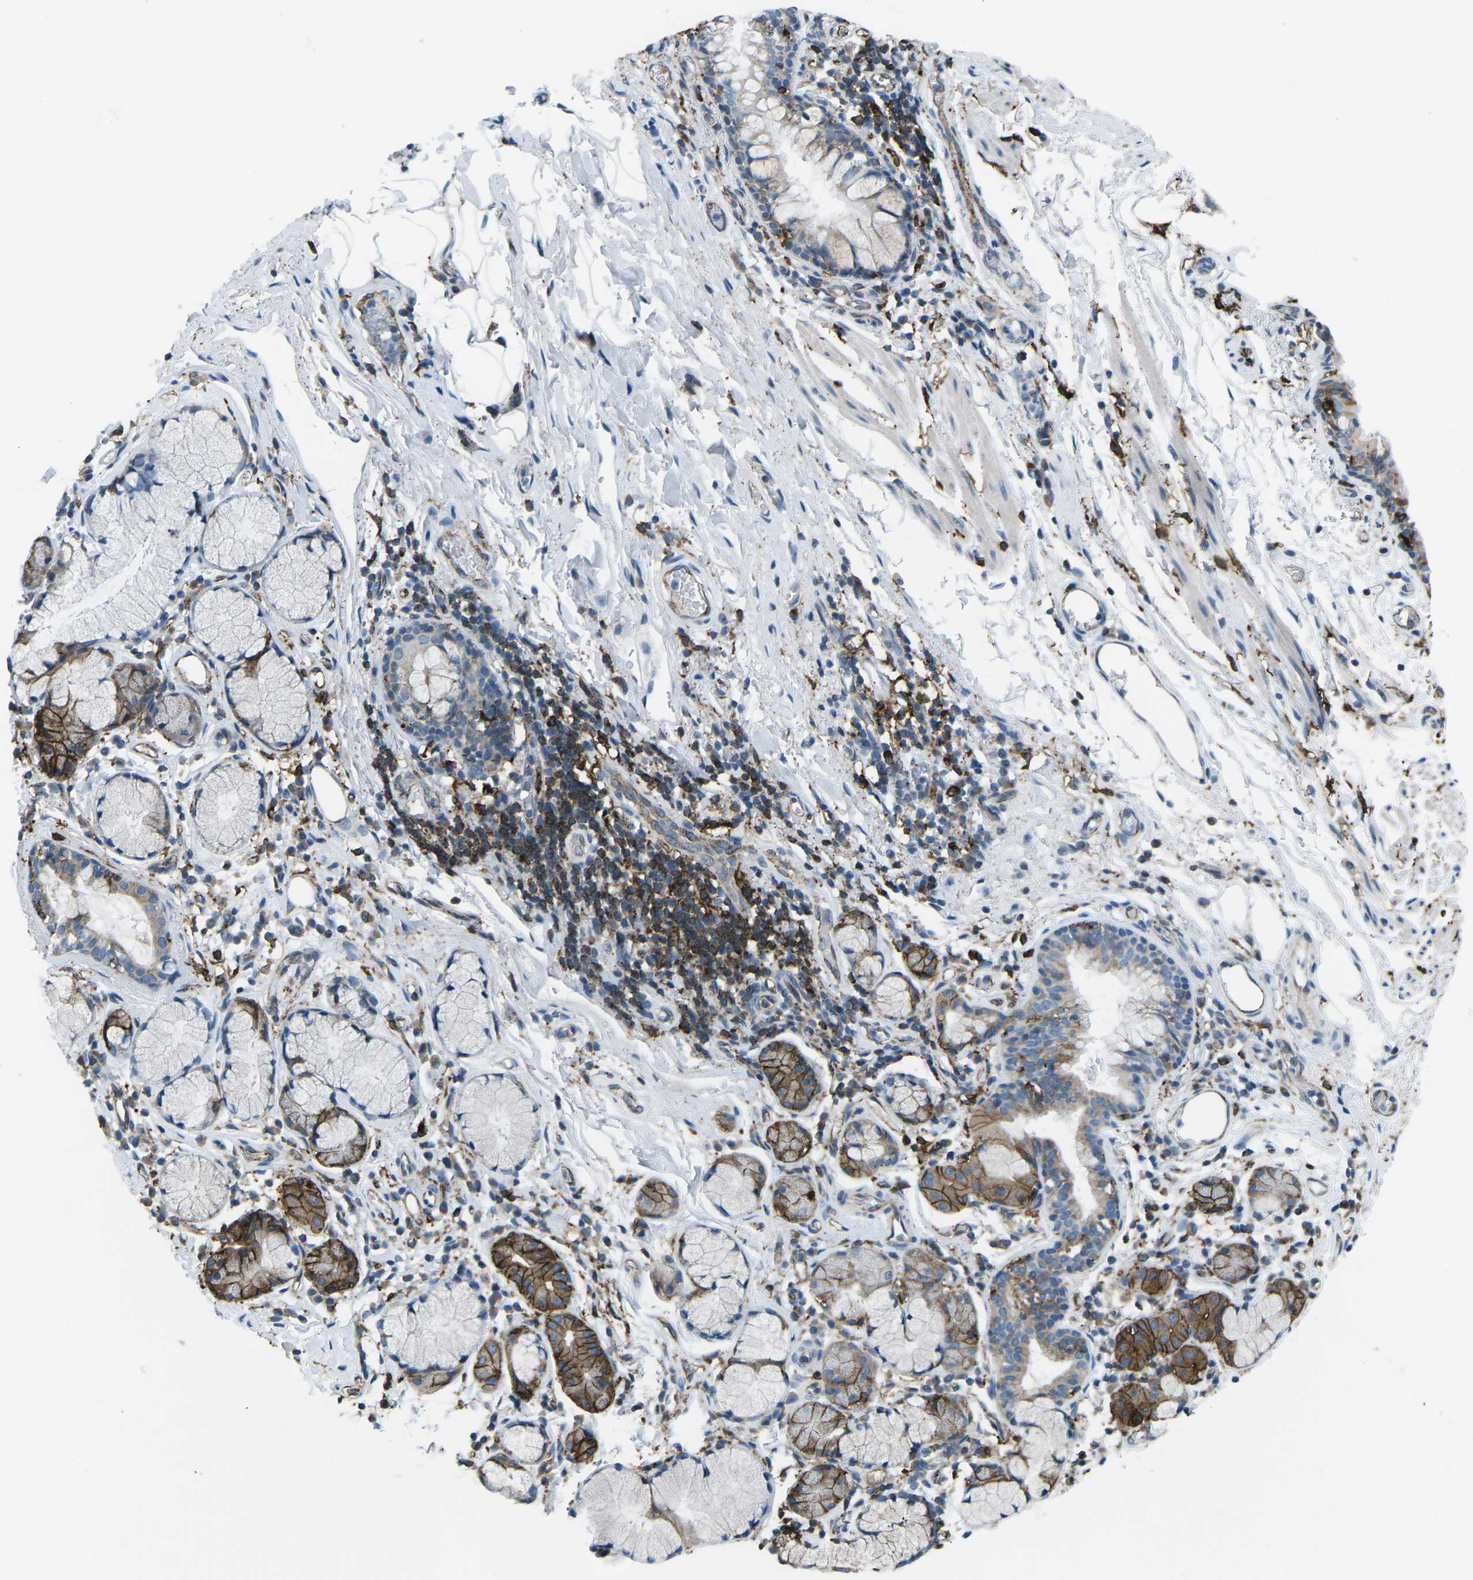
{"staining": {"intensity": "moderate", "quantity": ">75%", "location": "cytoplasmic/membranous"}, "tissue": "bronchus", "cell_type": "Respiratory epithelial cells", "image_type": "normal", "snomed": [{"axis": "morphology", "description": "Normal tissue, NOS"}, {"axis": "morphology", "description": "Inflammation, NOS"}, {"axis": "topography", "description": "Cartilage tissue"}, {"axis": "topography", "description": "Bronchus"}], "caption": "An immunohistochemistry image of normal tissue is shown. Protein staining in brown labels moderate cytoplasmic/membranous positivity in bronchus within respiratory epithelial cells.", "gene": "PTPN1", "patient": {"sex": "male", "age": 77}}